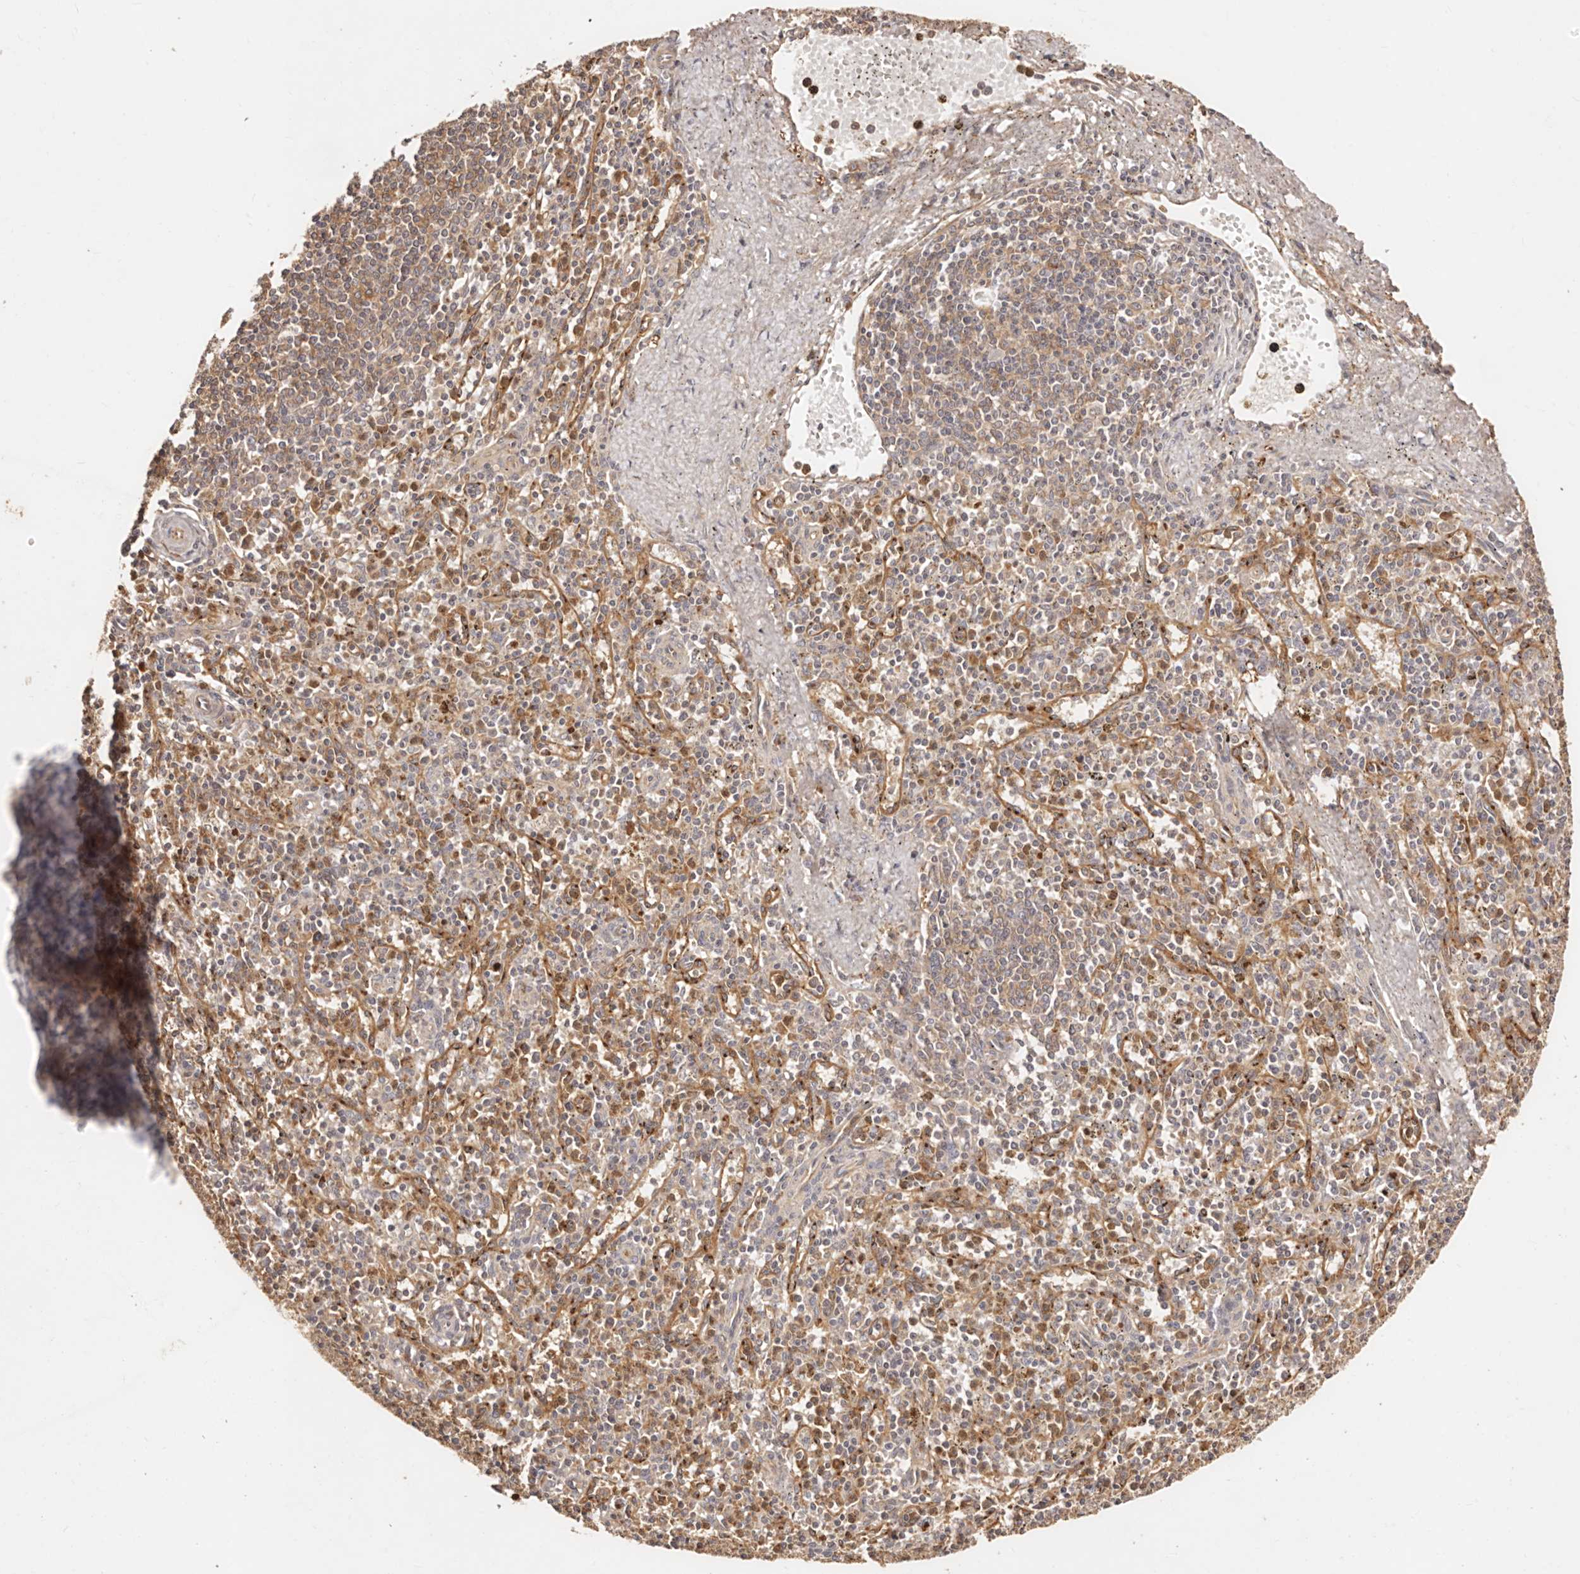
{"staining": {"intensity": "weak", "quantity": "<25%", "location": "cytoplasmic/membranous"}, "tissue": "spleen", "cell_type": "Cells in red pulp", "image_type": "normal", "snomed": [{"axis": "morphology", "description": "Normal tissue, NOS"}, {"axis": "topography", "description": "Spleen"}], "caption": "Normal spleen was stained to show a protein in brown. There is no significant staining in cells in red pulp.", "gene": "CCL14", "patient": {"sex": "male", "age": 72}}